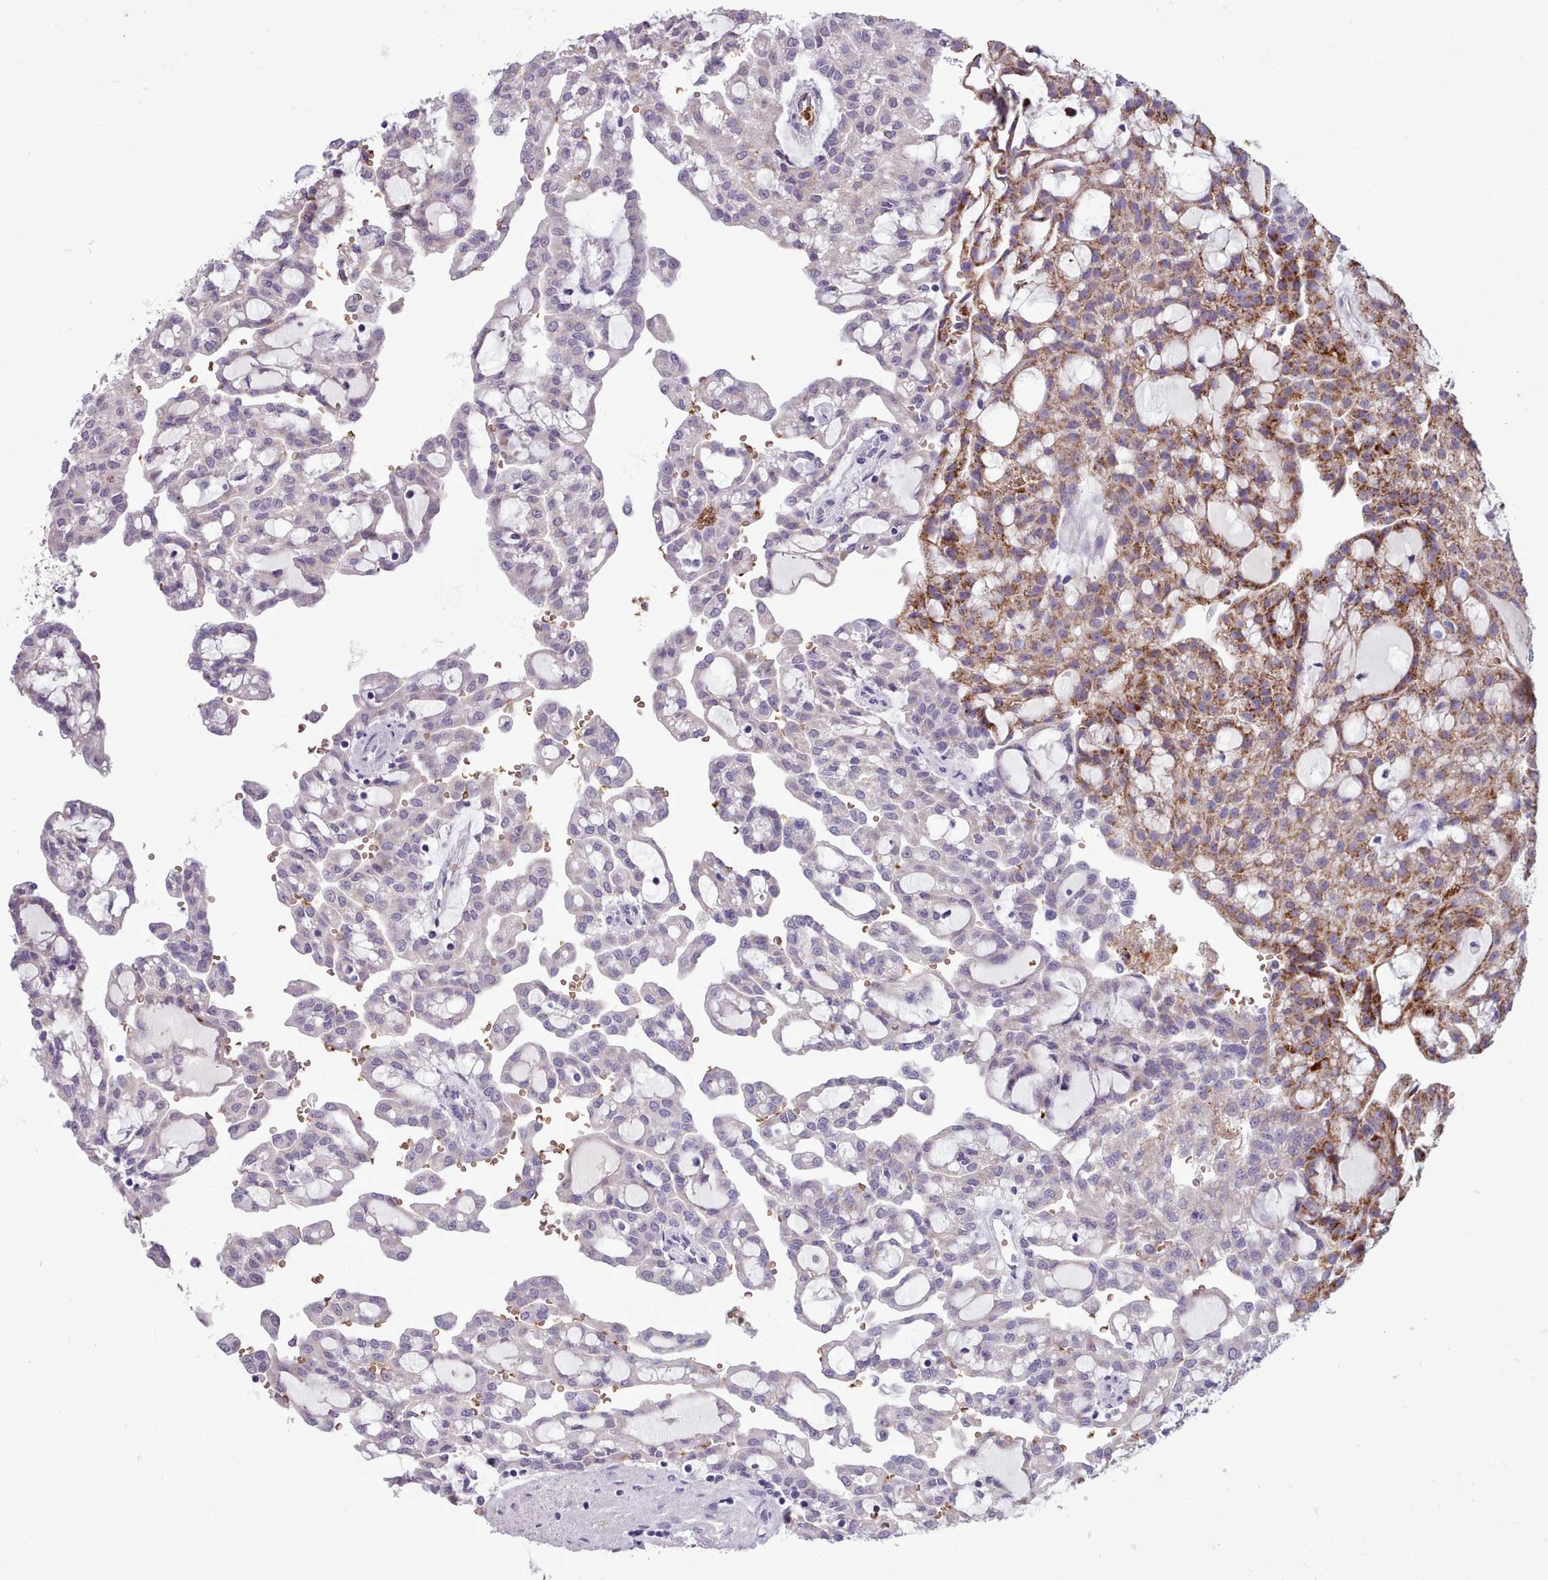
{"staining": {"intensity": "moderate", "quantity": "<25%", "location": "cytoplasmic/membranous"}, "tissue": "renal cancer", "cell_type": "Tumor cells", "image_type": "cancer", "snomed": [{"axis": "morphology", "description": "Adenocarcinoma, NOS"}, {"axis": "topography", "description": "Kidney"}], "caption": "Immunohistochemical staining of human adenocarcinoma (renal) exhibits low levels of moderate cytoplasmic/membranous protein expression in approximately <25% of tumor cells.", "gene": "AK4", "patient": {"sex": "male", "age": 63}}